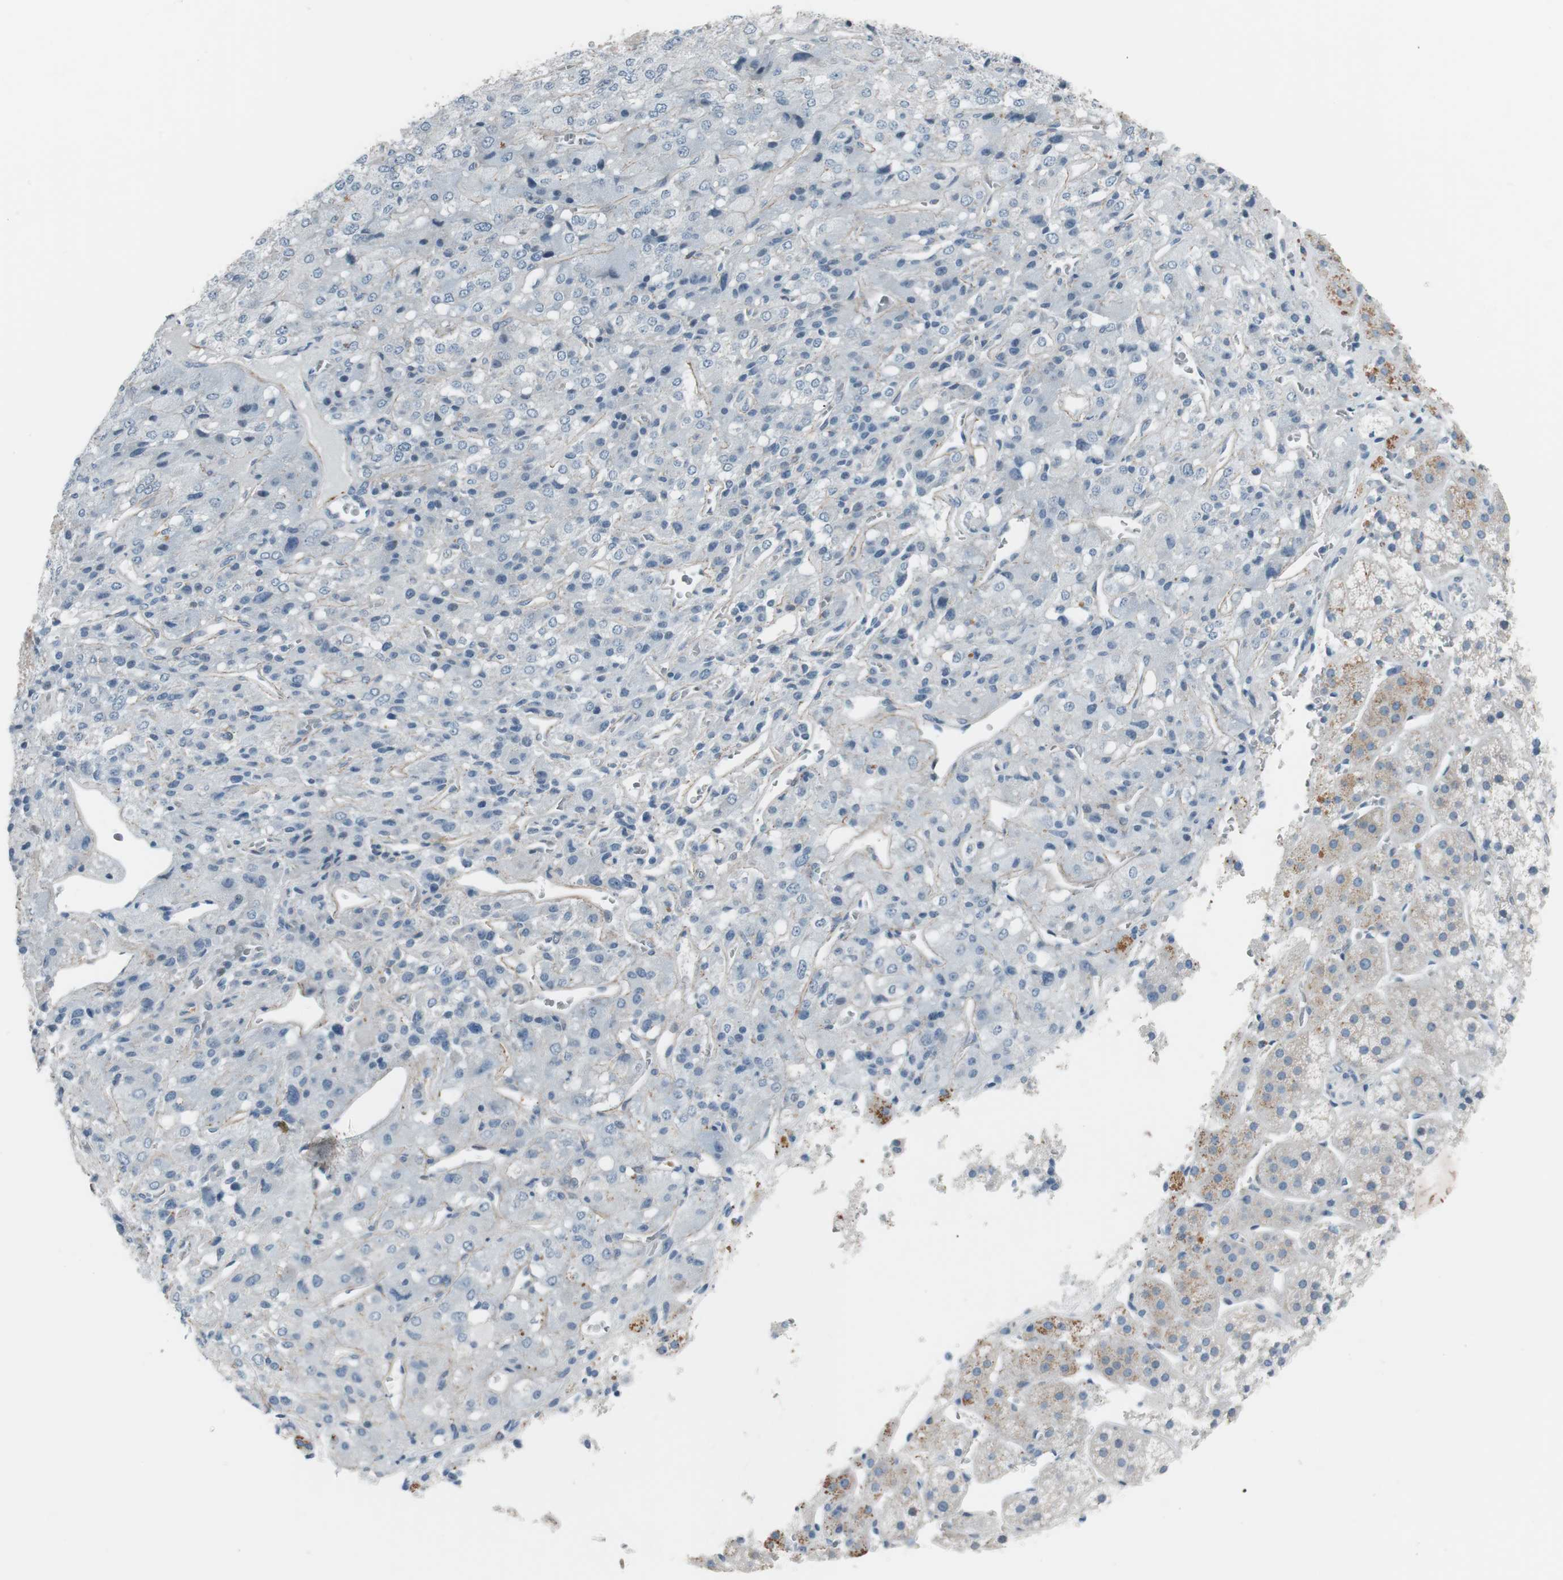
{"staining": {"intensity": "weak", "quantity": "<25%", "location": "cytoplasmic/membranous"}, "tissue": "adrenal gland", "cell_type": "Glandular cells", "image_type": "normal", "snomed": [{"axis": "morphology", "description": "Normal tissue, NOS"}, {"axis": "topography", "description": "Adrenal gland"}], "caption": "IHC of normal human adrenal gland reveals no staining in glandular cells.", "gene": "FOSL1", "patient": {"sex": "female", "age": 44}}